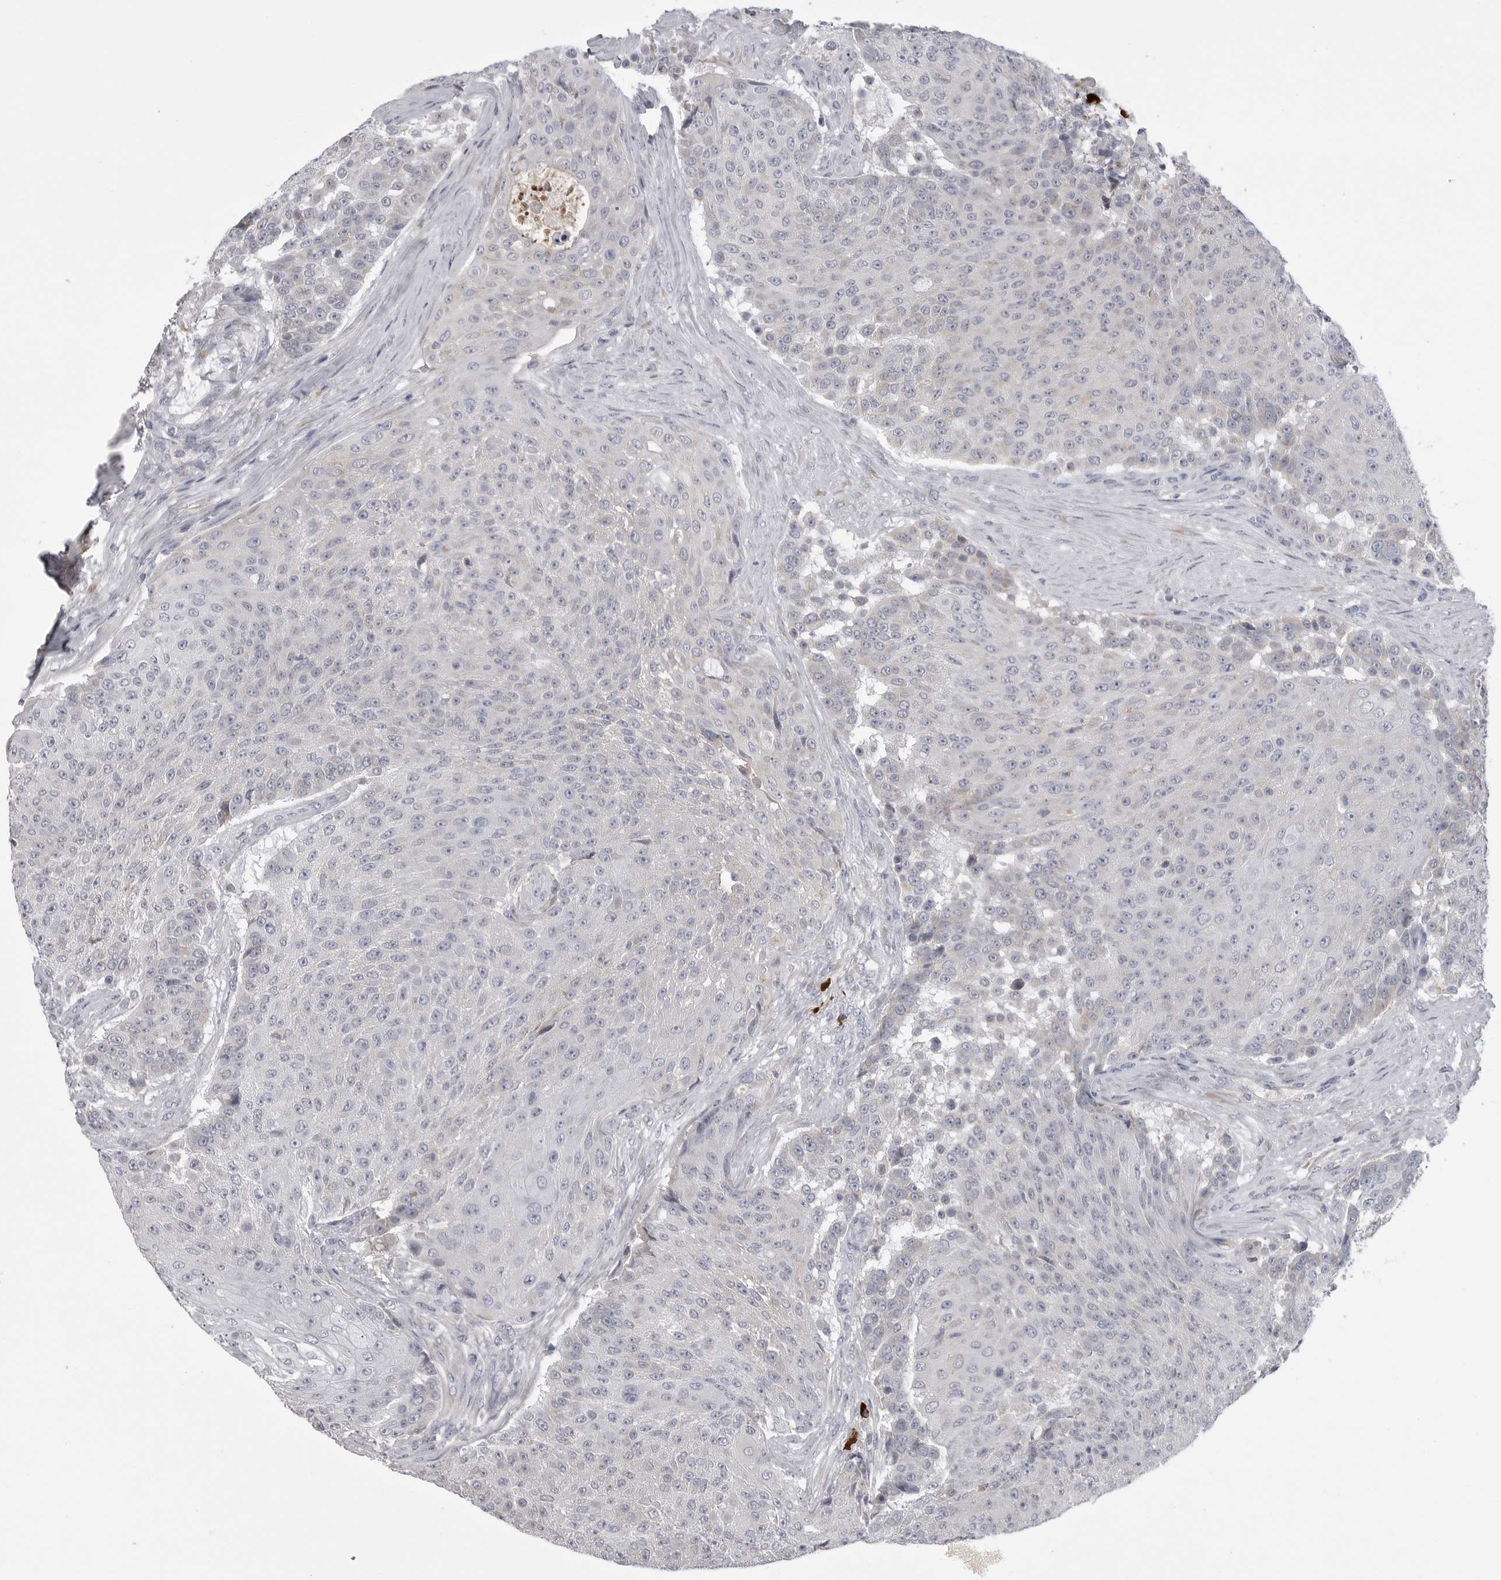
{"staining": {"intensity": "negative", "quantity": "none", "location": "none"}, "tissue": "urothelial cancer", "cell_type": "Tumor cells", "image_type": "cancer", "snomed": [{"axis": "morphology", "description": "Urothelial carcinoma, High grade"}, {"axis": "topography", "description": "Urinary bladder"}], "caption": "Immunohistochemical staining of human urothelial cancer exhibits no significant positivity in tumor cells. Brightfield microscopy of IHC stained with DAB (brown) and hematoxylin (blue), captured at high magnification.", "gene": "FKBP2", "patient": {"sex": "female", "age": 63}}